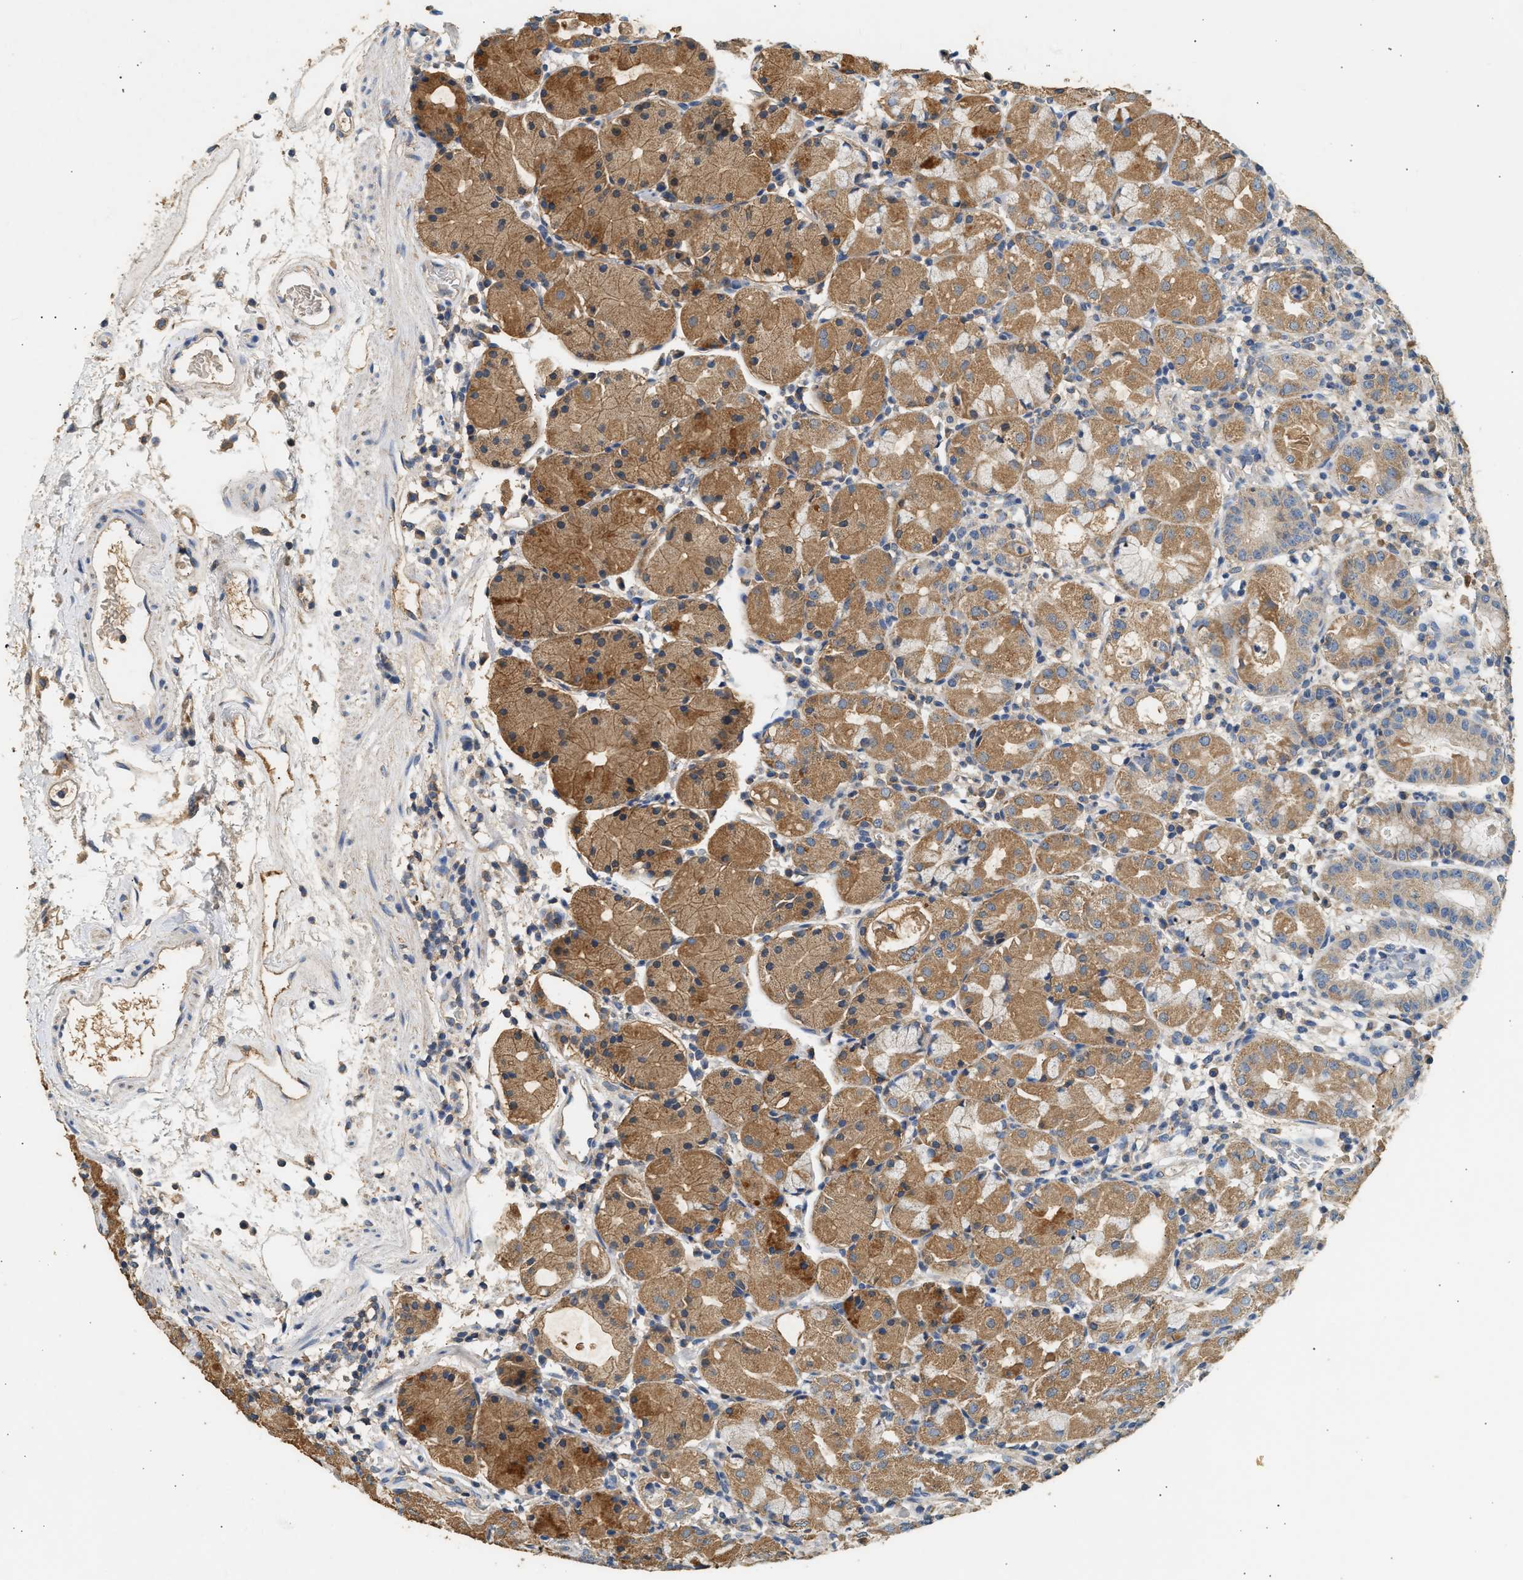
{"staining": {"intensity": "moderate", "quantity": ">75%", "location": "cytoplasmic/membranous"}, "tissue": "stomach", "cell_type": "Glandular cells", "image_type": "normal", "snomed": [{"axis": "morphology", "description": "Normal tissue, NOS"}, {"axis": "topography", "description": "Stomach"}, {"axis": "topography", "description": "Stomach, lower"}], "caption": "IHC of unremarkable human stomach reveals medium levels of moderate cytoplasmic/membranous staining in about >75% of glandular cells.", "gene": "WDR31", "patient": {"sex": "female", "age": 75}}